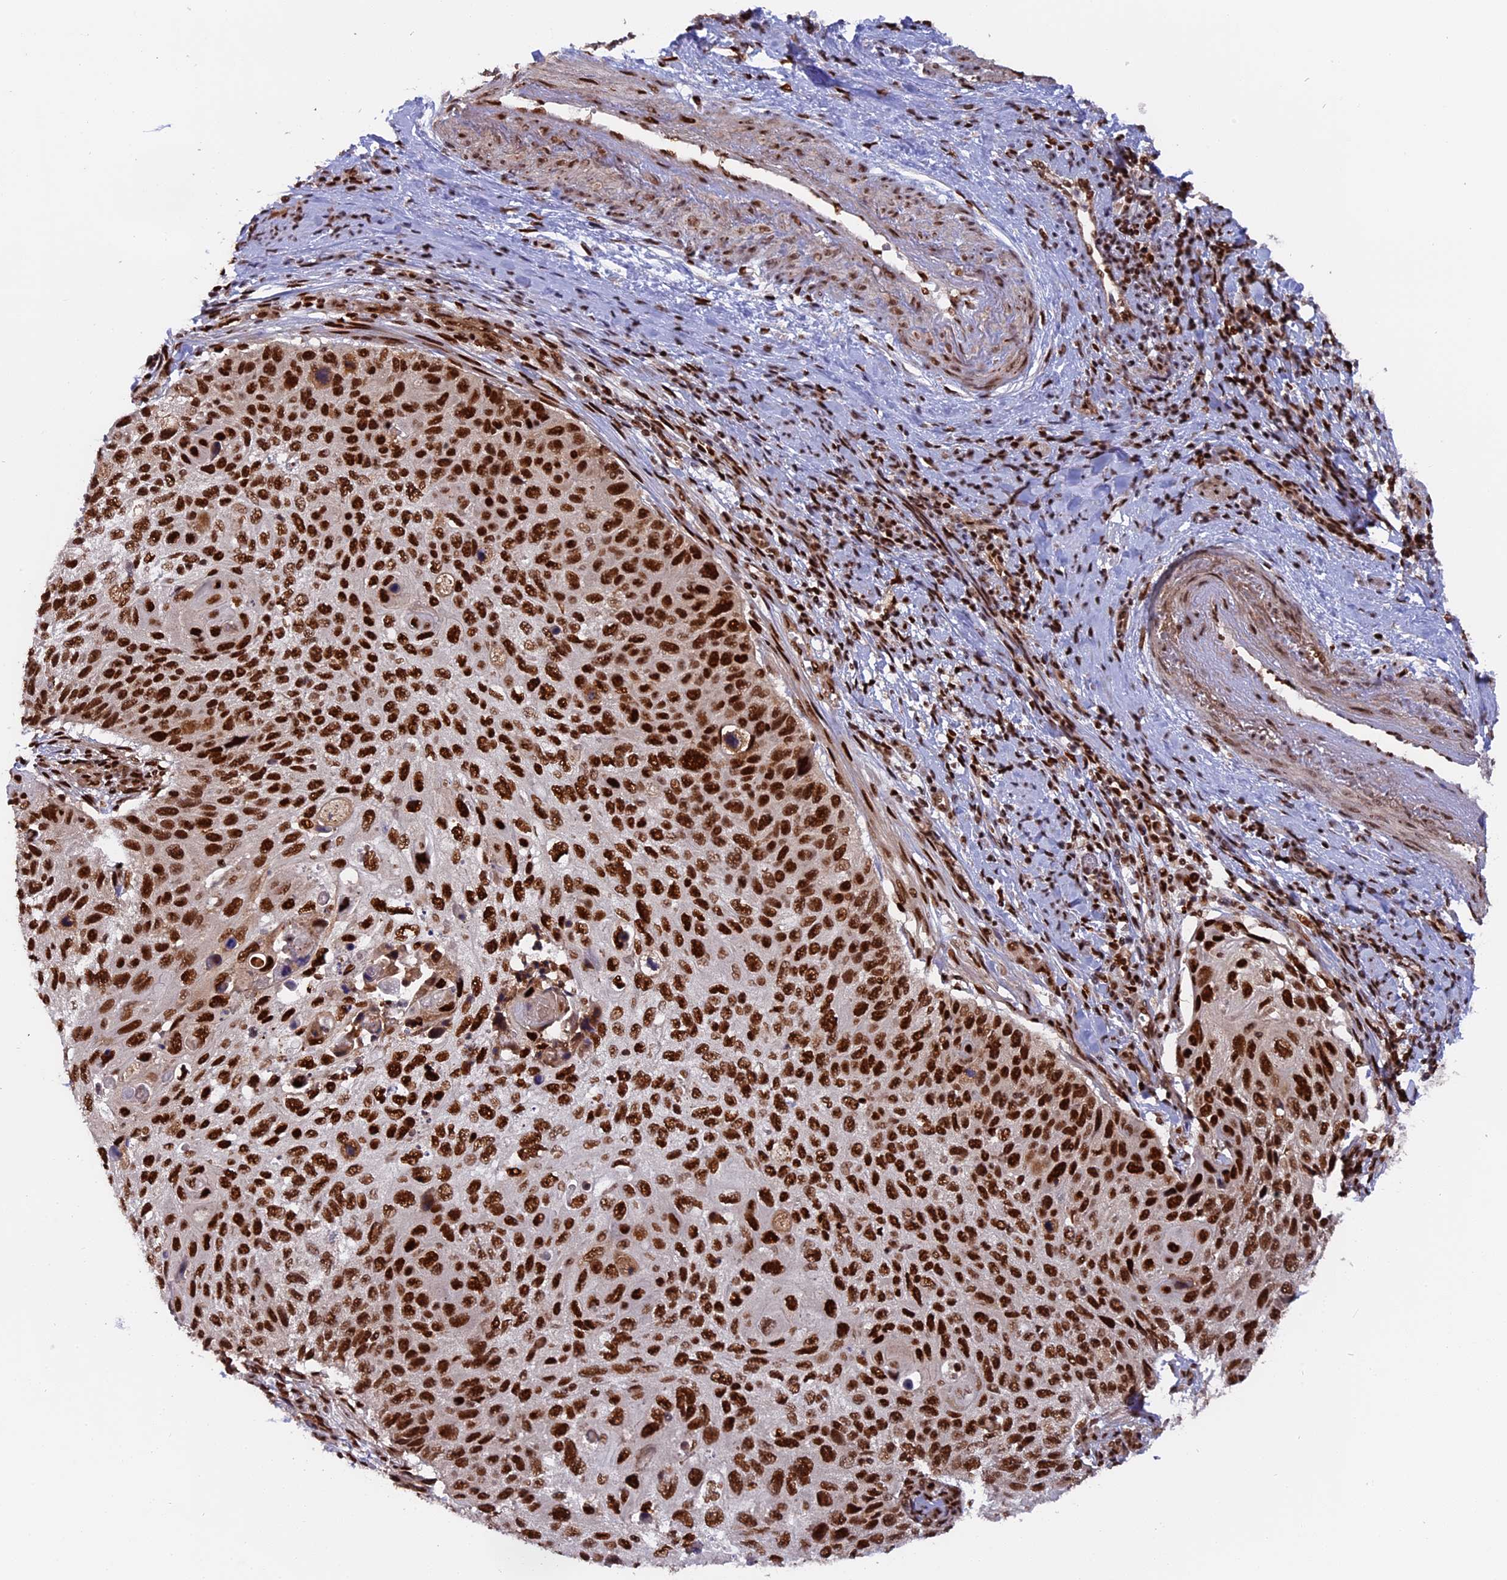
{"staining": {"intensity": "strong", "quantity": ">75%", "location": "nuclear"}, "tissue": "cervical cancer", "cell_type": "Tumor cells", "image_type": "cancer", "snomed": [{"axis": "morphology", "description": "Squamous cell carcinoma, NOS"}, {"axis": "topography", "description": "Cervix"}], "caption": "Tumor cells demonstrate high levels of strong nuclear positivity in approximately >75% of cells in human cervical cancer. Nuclei are stained in blue.", "gene": "RAMAC", "patient": {"sex": "female", "age": 70}}